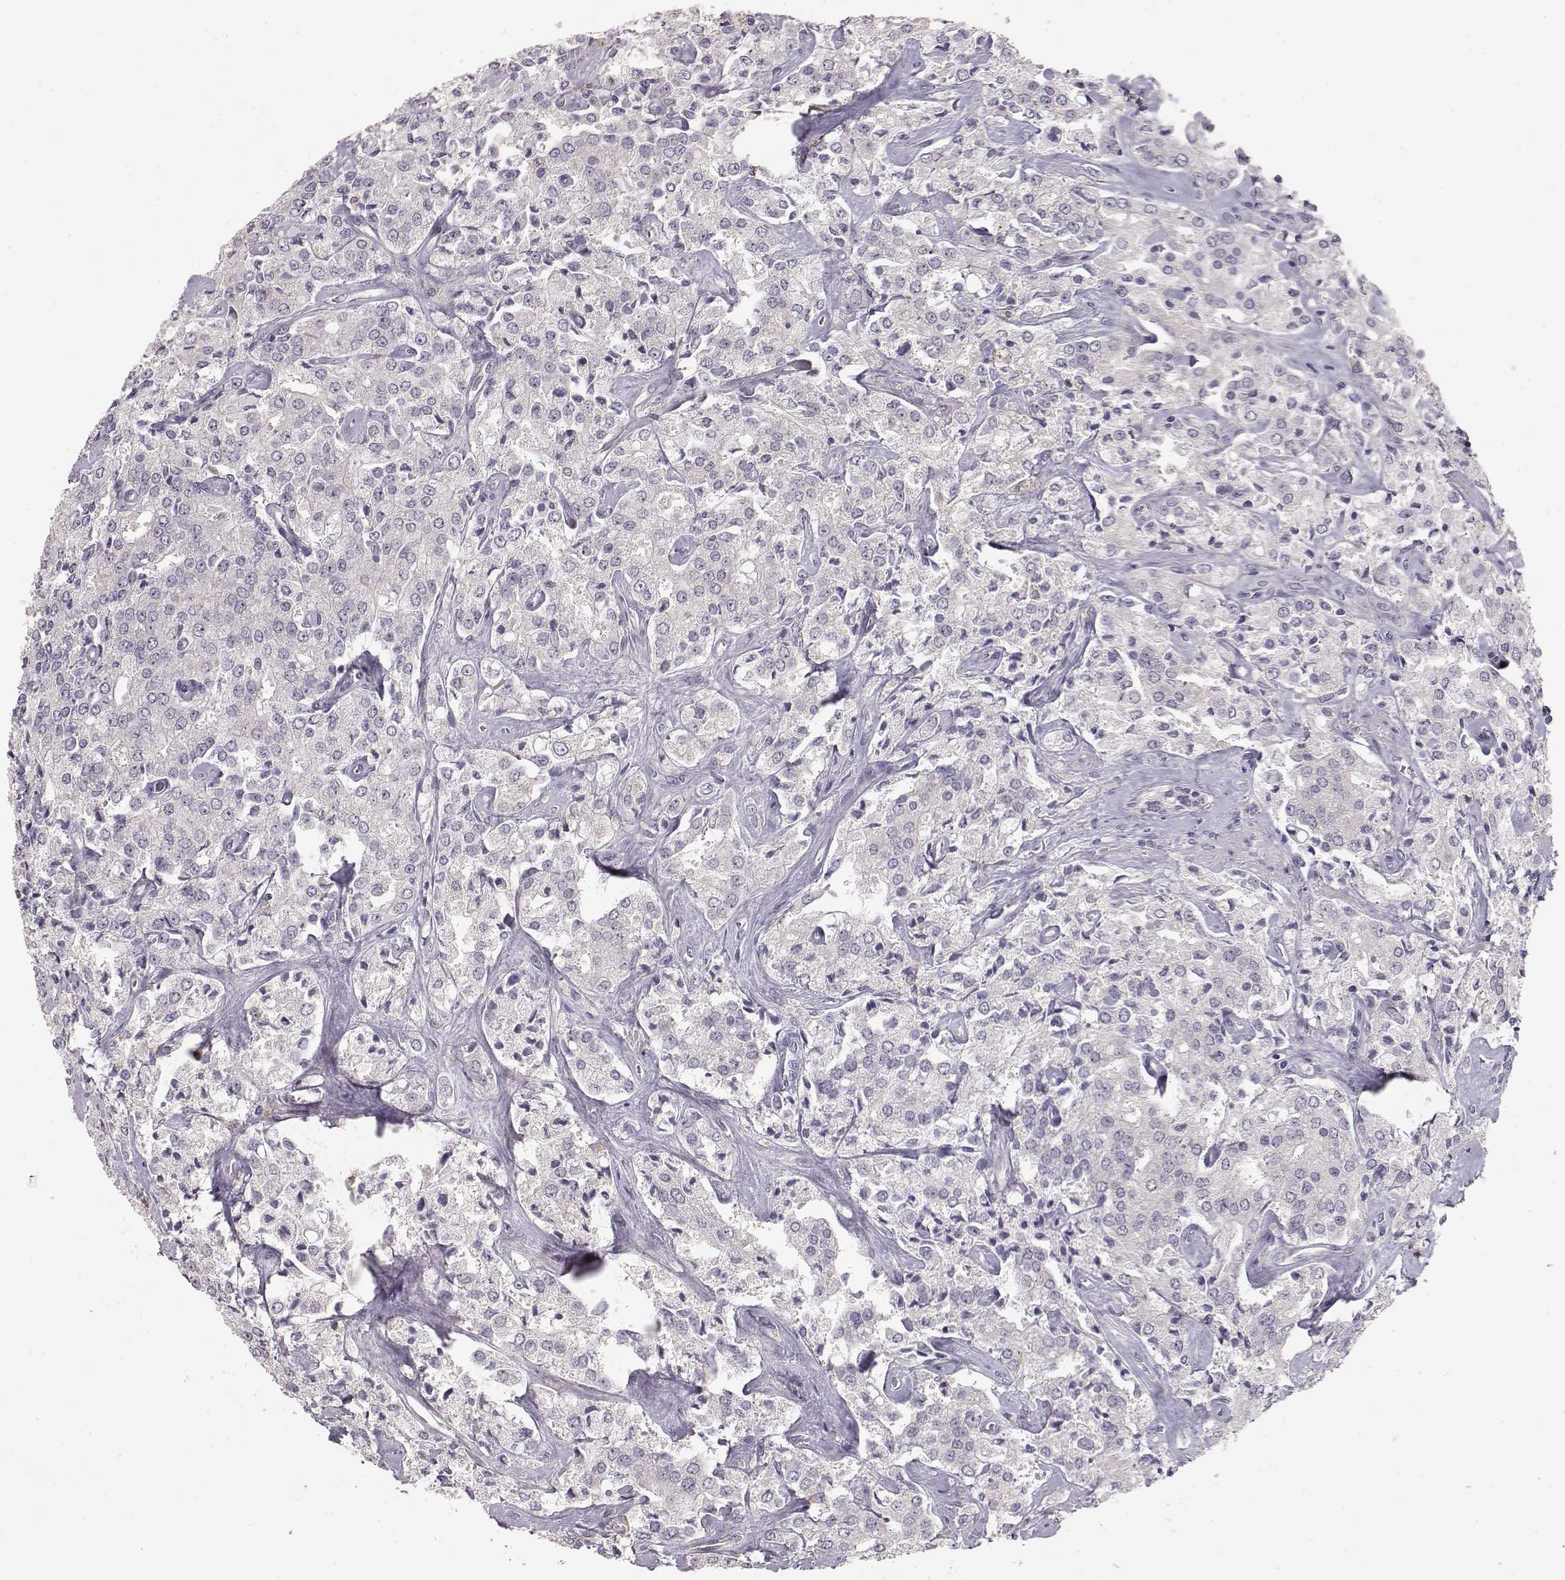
{"staining": {"intensity": "negative", "quantity": "none", "location": "none"}, "tissue": "prostate cancer", "cell_type": "Tumor cells", "image_type": "cancer", "snomed": [{"axis": "morphology", "description": "Adenocarcinoma, NOS"}, {"axis": "topography", "description": "Prostate"}], "caption": "An image of human adenocarcinoma (prostate) is negative for staining in tumor cells.", "gene": "ARHGAP8", "patient": {"sex": "male", "age": 66}}